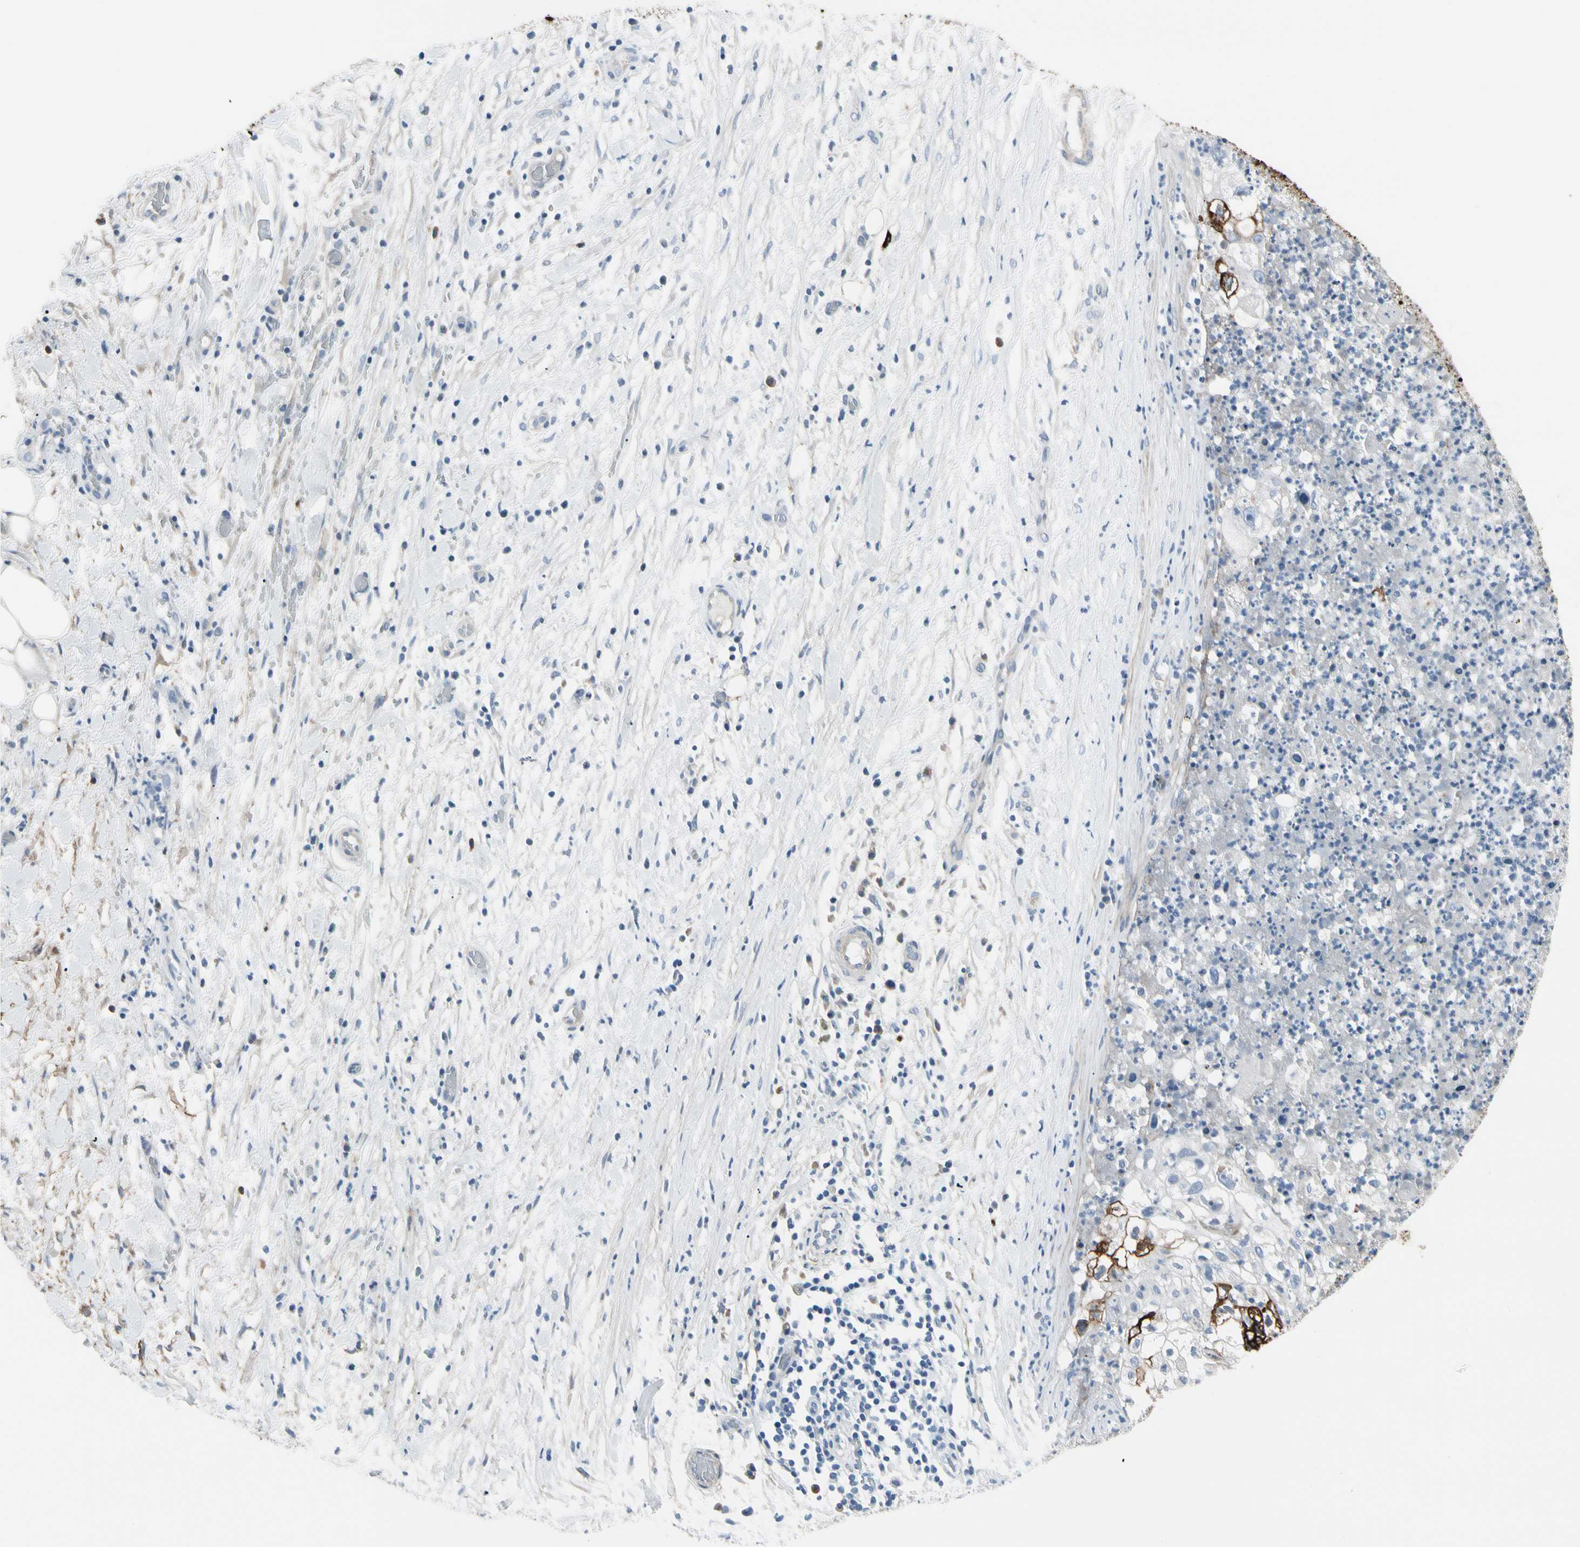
{"staining": {"intensity": "strong", "quantity": "<25%", "location": "cytoplasmic/membranous"}, "tissue": "lung cancer", "cell_type": "Tumor cells", "image_type": "cancer", "snomed": [{"axis": "morphology", "description": "Inflammation, NOS"}, {"axis": "morphology", "description": "Squamous cell carcinoma, NOS"}, {"axis": "topography", "description": "Lymph node"}, {"axis": "topography", "description": "Soft tissue"}, {"axis": "topography", "description": "Lung"}], "caption": "DAB immunohistochemical staining of human lung cancer reveals strong cytoplasmic/membranous protein staining in approximately <25% of tumor cells.", "gene": "PIGR", "patient": {"sex": "male", "age": 66}}